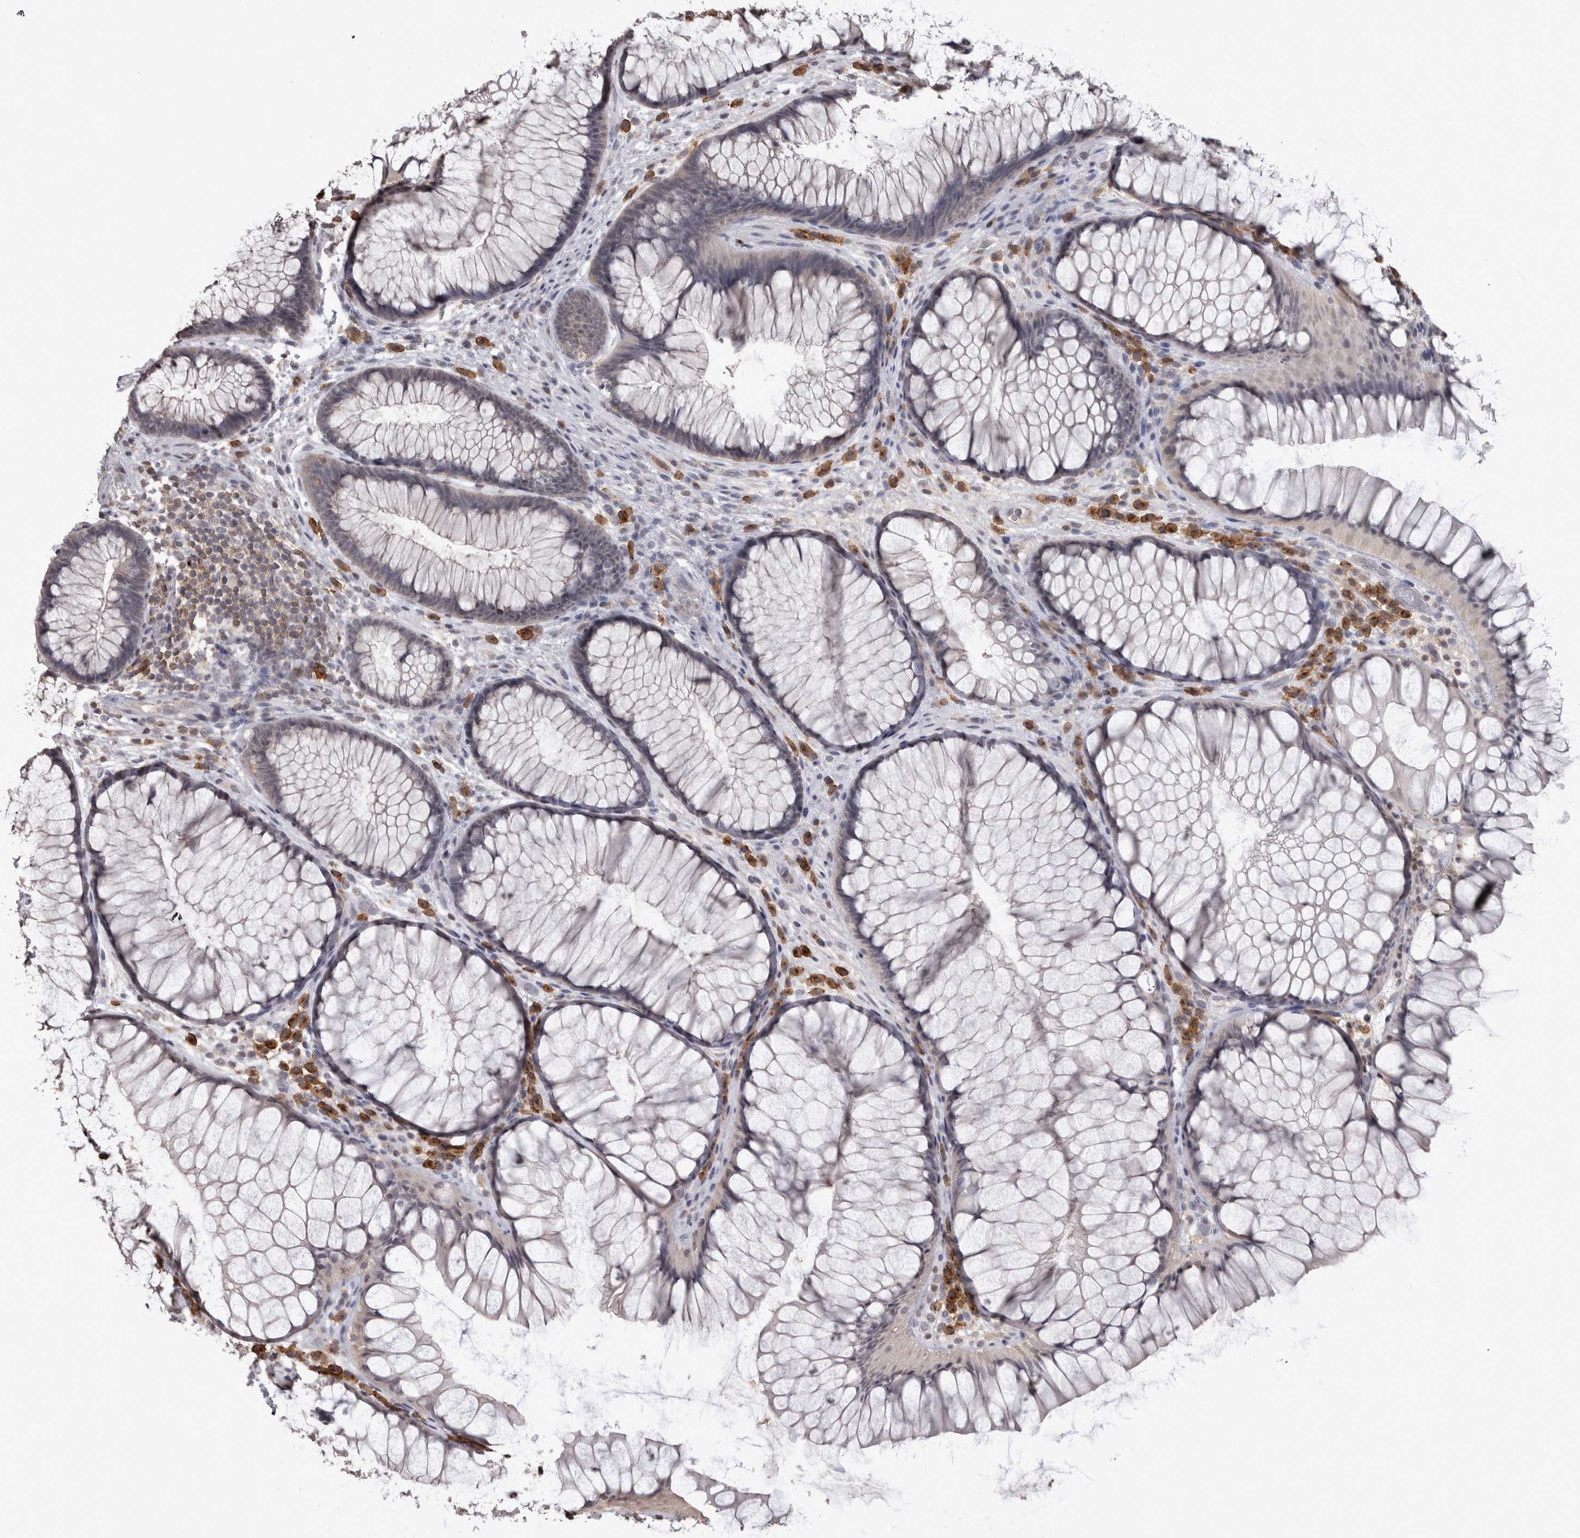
{"staining": {"intensity": "negative", "quantity": "none", "location": "none"}, "tissue": "rectum", "cell_type": "Glandular cells", "image_type": "normal", "snomed": [{"axis": "morphology", "description": "Normal tissue, NOS"}, {"axis": "topography", "description": "Rectum"}], "caption": "A histopathology image of human rectum is negative for staining in glandular cells. Brightfield microscopy of IHC stained with DAB (3,3'-diaminobenzidine) (brown) and hematoxylin (blue), captured at high magnification.", "gene": "LAX1", "patient": {"sex": "male", "age": 51}}